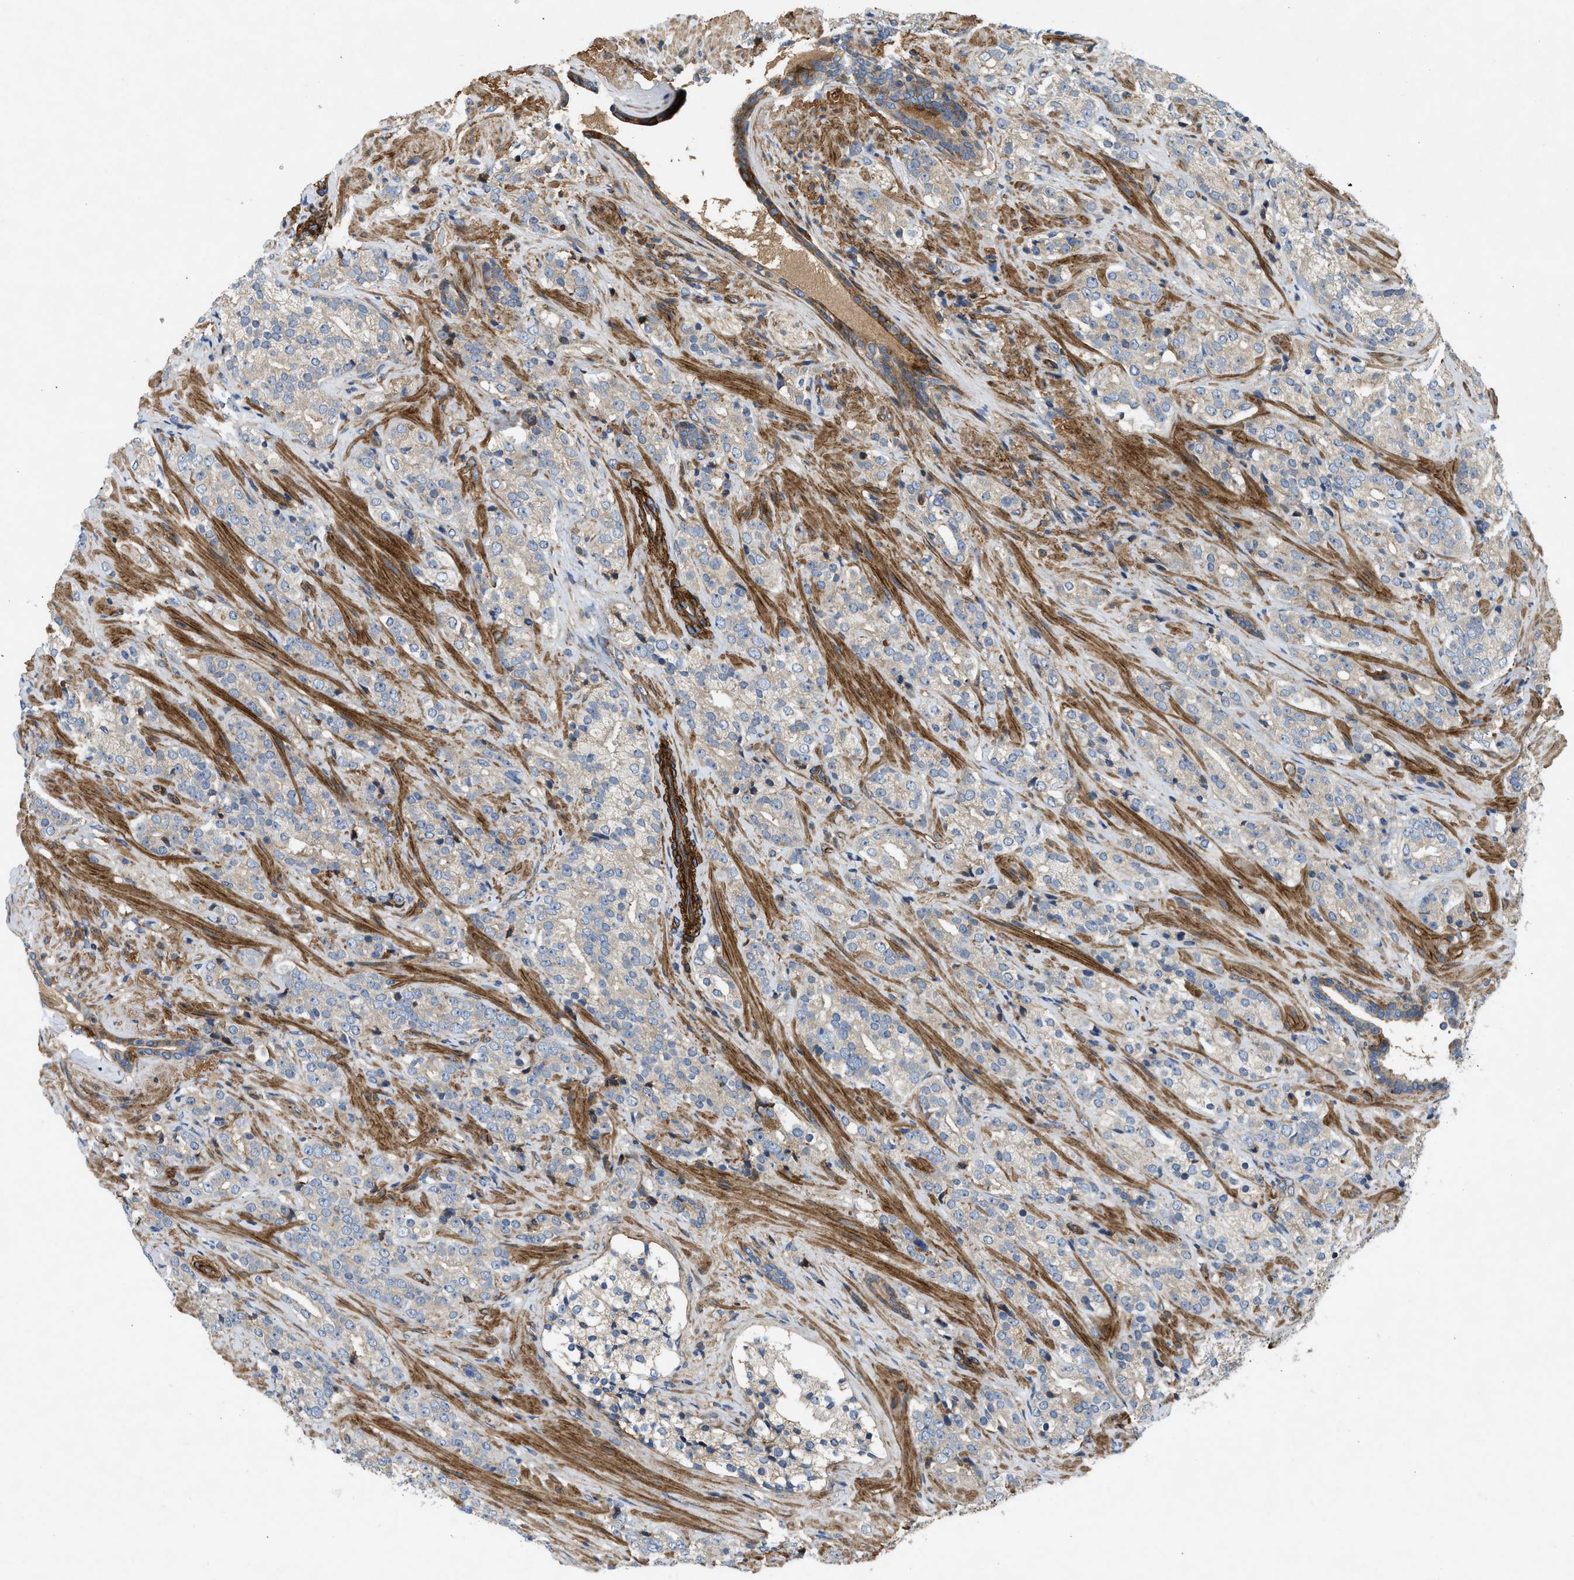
{"staining": {"intensity": "moderate", "quantity": "<25%", "location": "cytoplasmic/membranous"}, "tissue": "prostate cancer", "cell_type": "Tumor cells", "image_type": "cancer", "snomed": [{"axis": "morphology", "description": "Adenocarcinoma, High grade"}, {"axis": "topography", "description": "Prostate"}], "caption": "Prostate cancer tissue exhibits moderate cytoplasmic/membranous positivity in approximately <25% of tumor cells", "gene": "NYNRIN", "patient": {"sex": "male", "age": 71}}